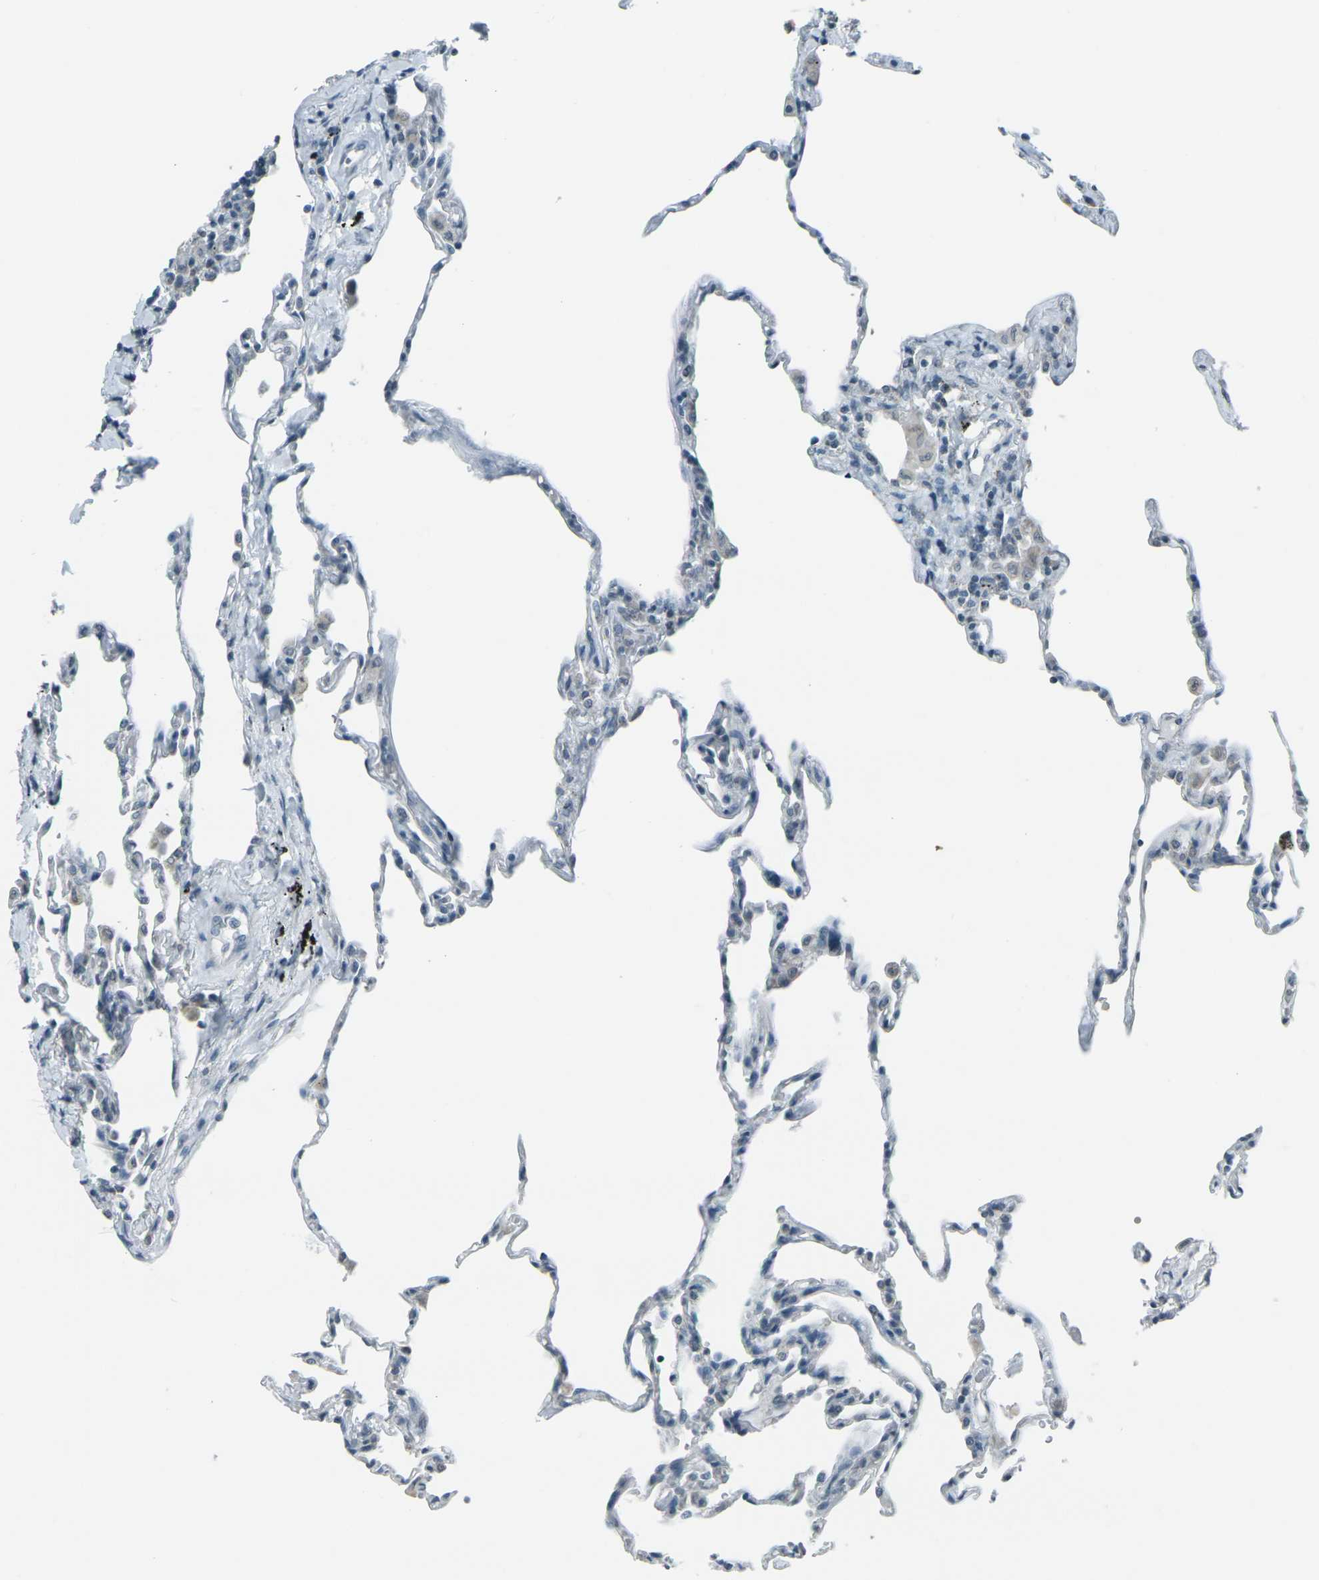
{"staining": {"intensity": "weak", "quantity": "<25%", "location": "cytoplasmic/membranous"}, "tissue": "lung", "cell_type": "Alveolar cells", "image_type": "normal", "snomed": [{"axis": "morphology", "description": "Normal tissue, NOS"}, {"axis": "topography", "description": "Lung"}], "caption": "The immunohistochemistry (IHC) histopathology image has no significant positivity in alveolar cells of lung.", "gene": "H2BC1", "patient": {"sex": "male", "age": 59}}